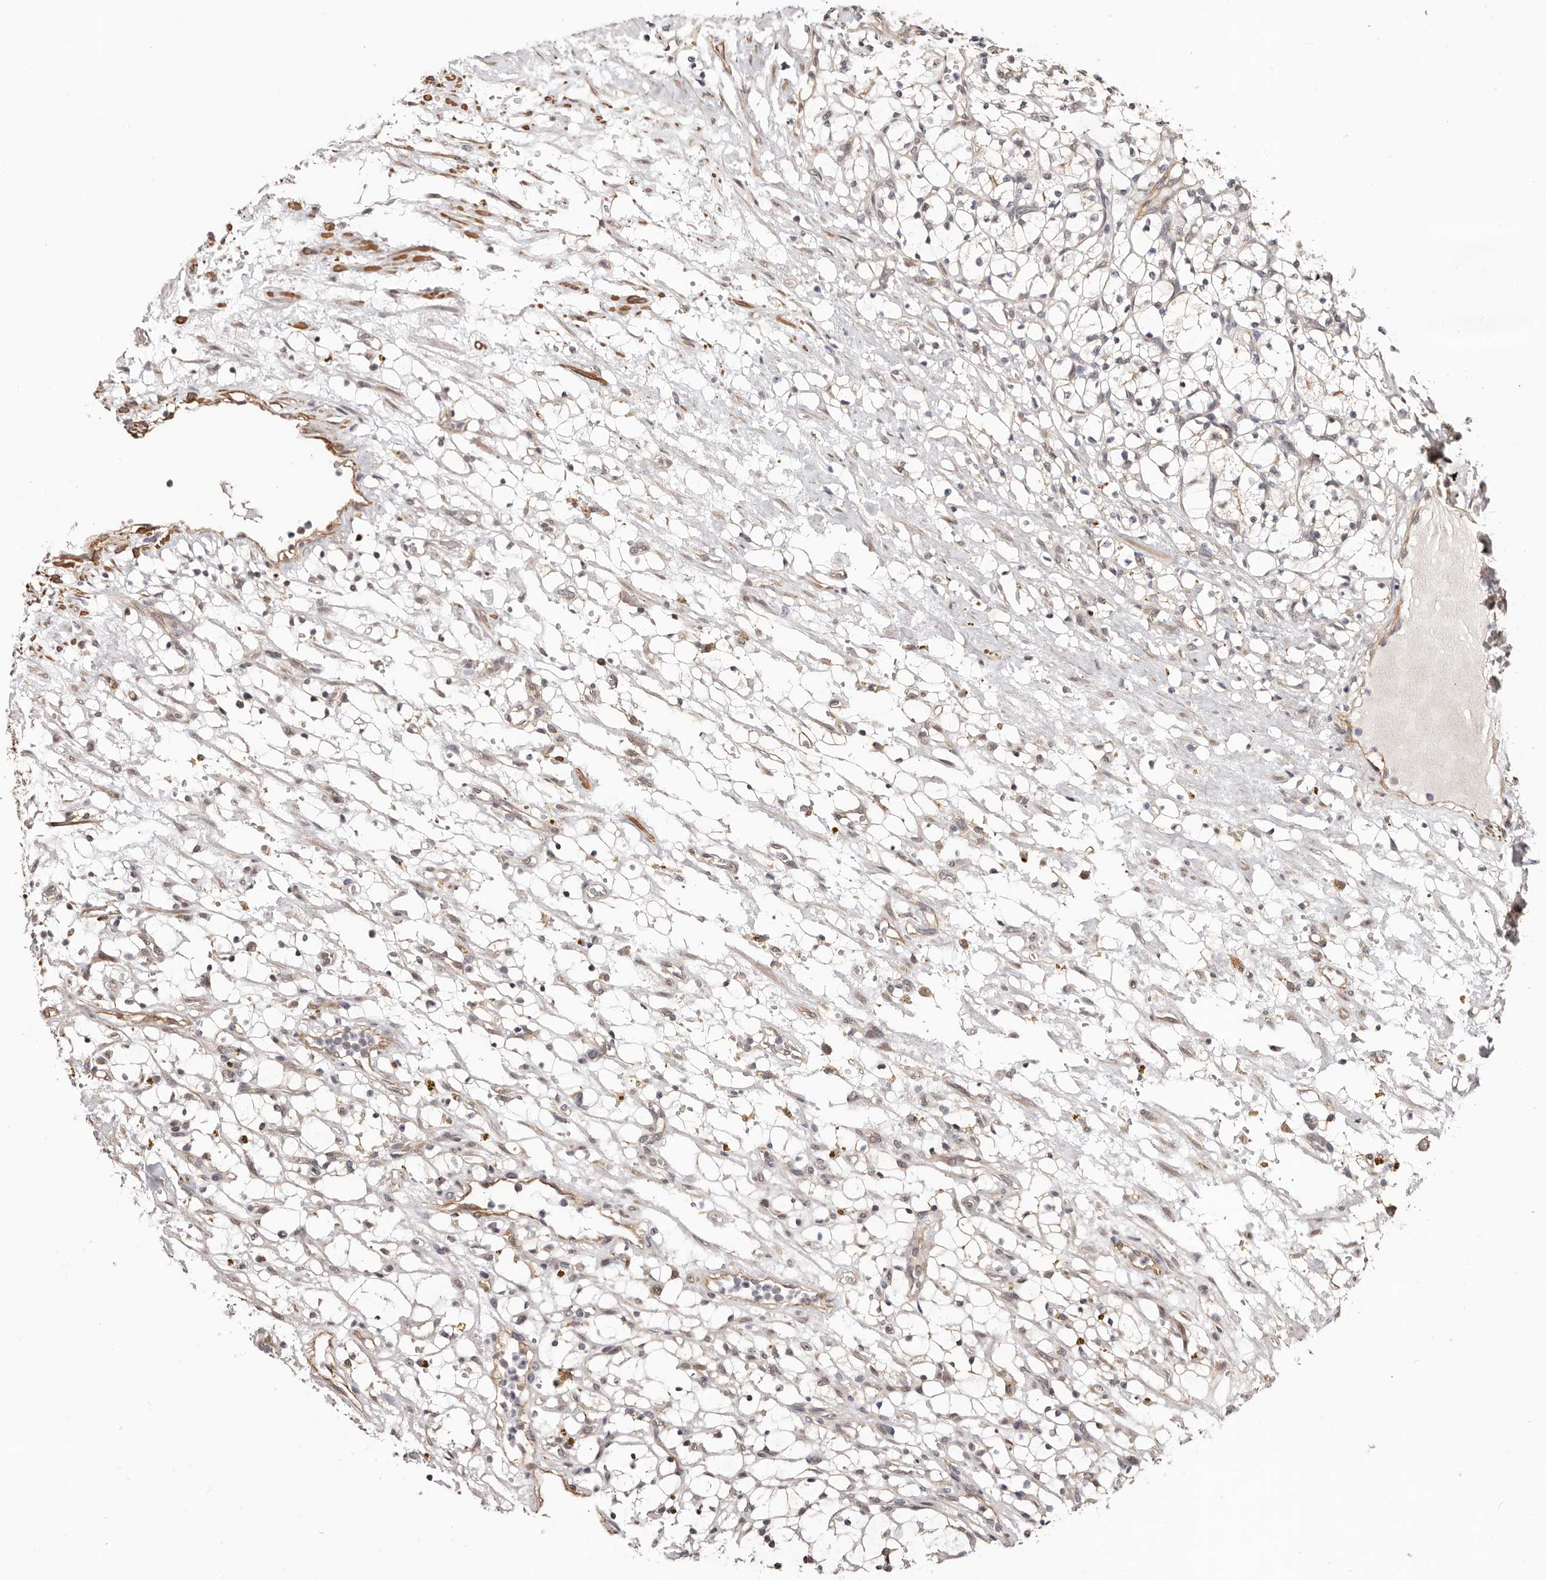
{"staining": {"intensity": "negative", "quantity": "none", "location": "none"}, "tissue": "renal cancer", "cell_type": "Tumor cells", "image_type": "cancer", "snomed": [{"axis": "morphology", "description": "Adenocarcinoma, NOS"}, {"axis": "topography", "description": "Kidney"}], "caption": "Immunohistochemistry (IHC) of human adenocarcinoma (renal) exhibits no expression in tumor cells. The staining is performed using DAB (3,3'-diaminobenzidine) brown chromogen with nuclei counter-stained in using hematoxylin.", "gene": "TRIP13", "patient": {"sex": "female", "age": 69}}